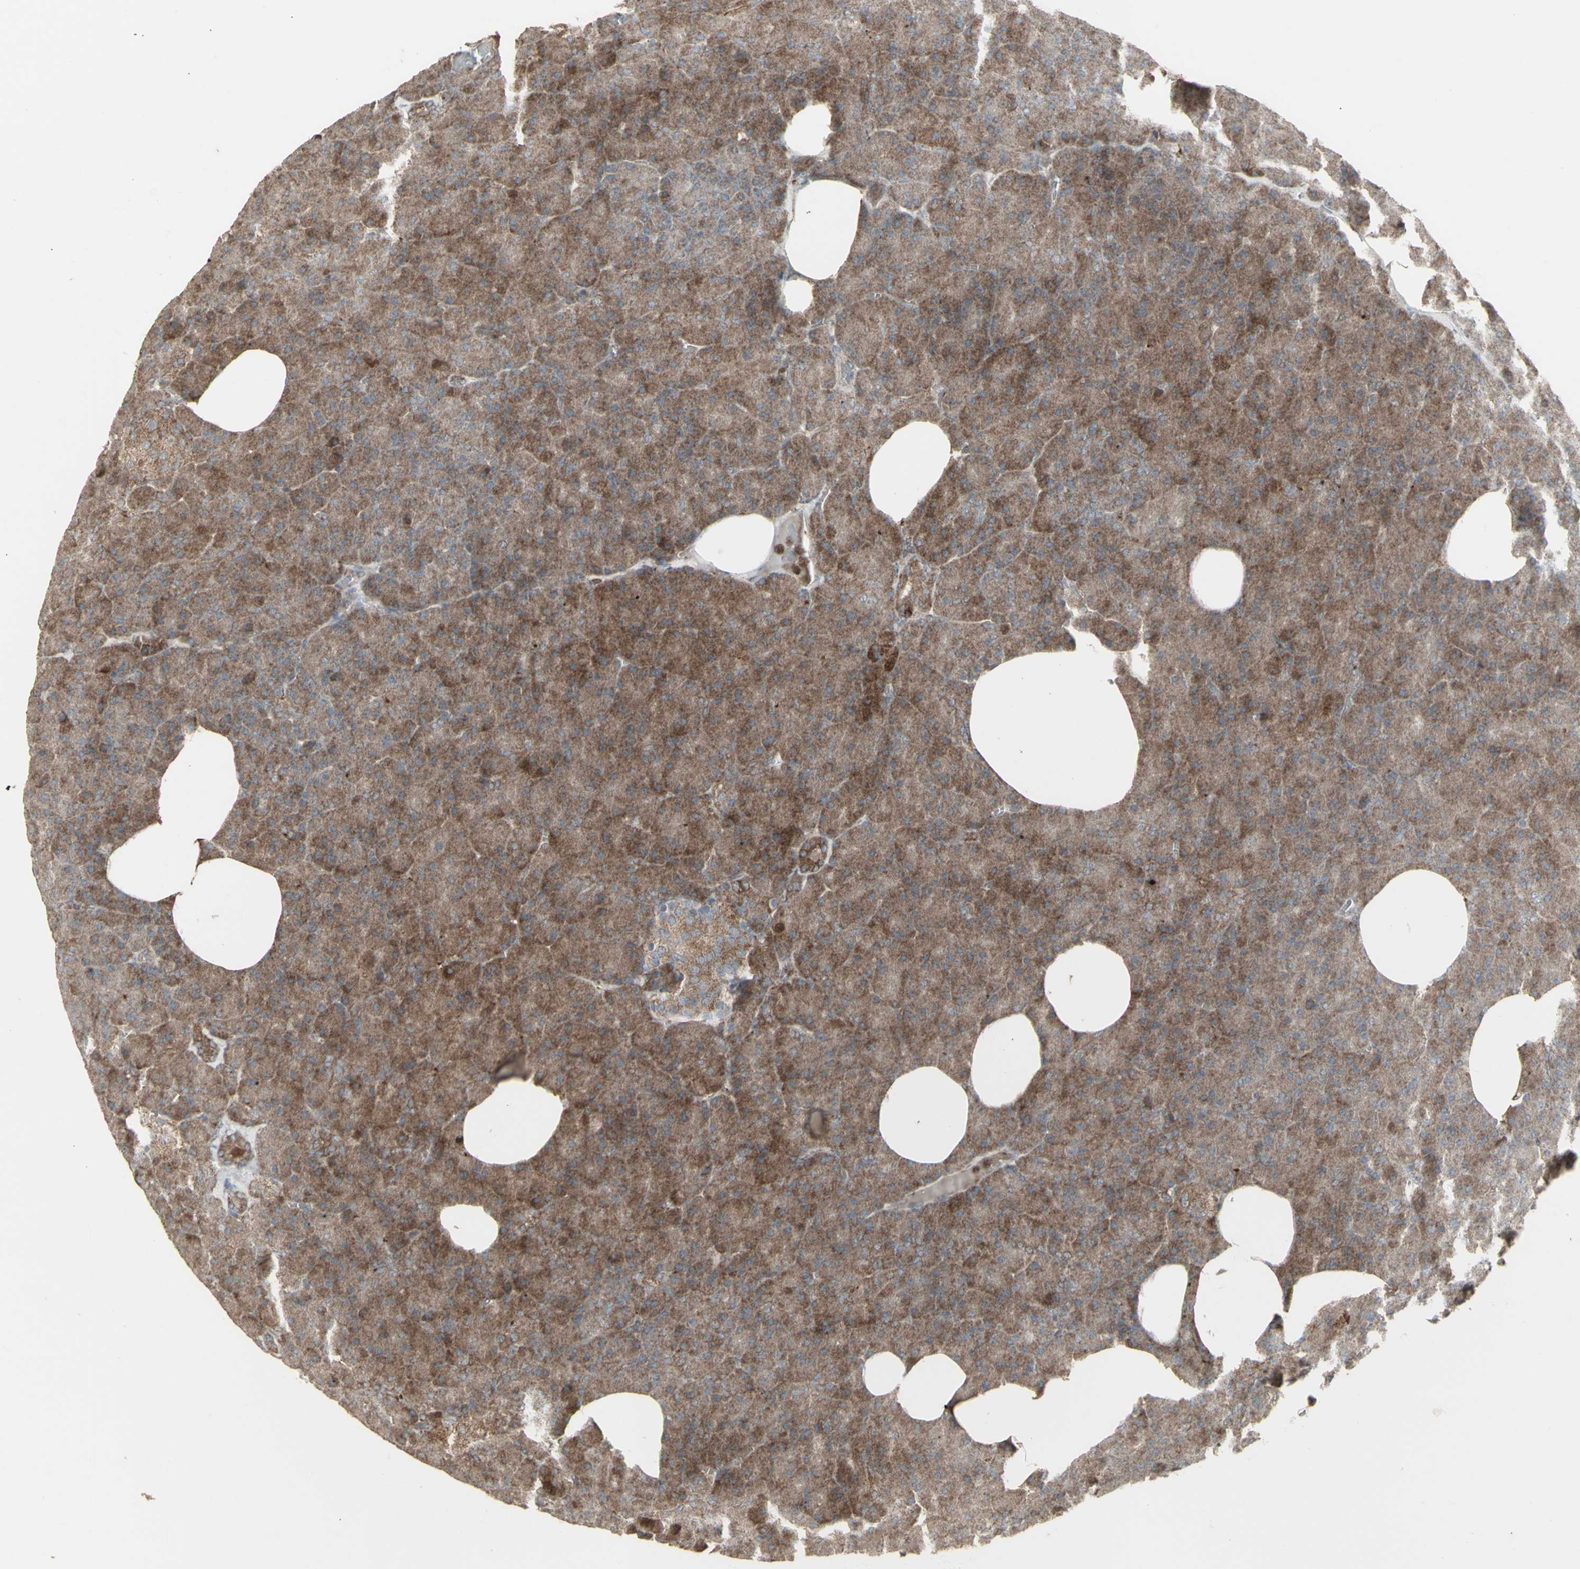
{"staining": {"intensity": "moderate", "quantity": ">75%", "location": "cytoplasmic/membranous"}, "tissue": "pancreas", "cell_type": "Exocrine glandular cells", "image_type": "normal", "snomed": [{"axis": "morphology", "description": "Normal tissue, NOS"}, {"axis": "topography", "description": "Pancreas"}], "caption": "Pancreas stained for a protein (brown) shows moderate cytoplasmic/membranous positive expression in about >75% of exocrine glandular cells.", "gene": "RNASEL", "patient": {"sex": "female", "age": 35}}